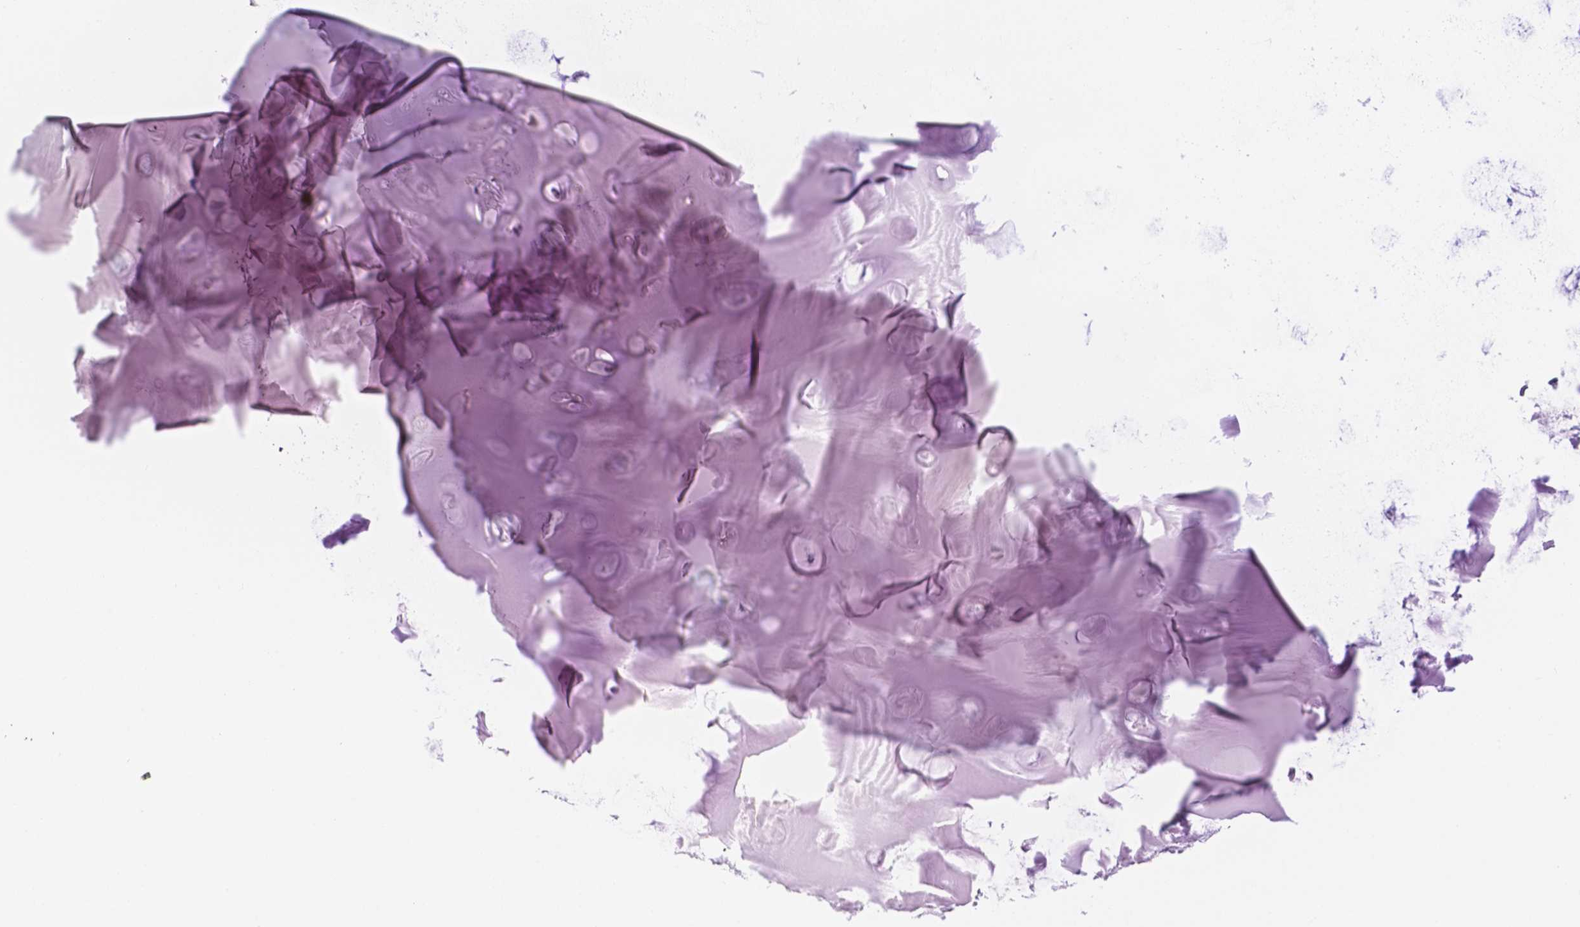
{"staining": {"intensity": "negative", "quantity": "none", "location": "none"}, "tissue": "soft tissue", "cell_type": "Chondrocytes", "image_type": "normal", "snomed": [{"axis": "morphology", "description": "Normal tissue, NOS"}, {"axis": "morphology", "description": "Squamous cell carcinoma, NOS"}, {"axis": "topography", "description": "Cartilage tissue"}, {"axis": "topography", "description": "Head-Neck"}], "caption": "Chondrocytes are negative for protein expression in normal human soft tissue. (Stains: DAB IHC with hematoxylin counter stain, Microscopy: brightfield microscopy at high magnification).", "gene": "PPL", "patient": {"sex": "male", "age": 57}}